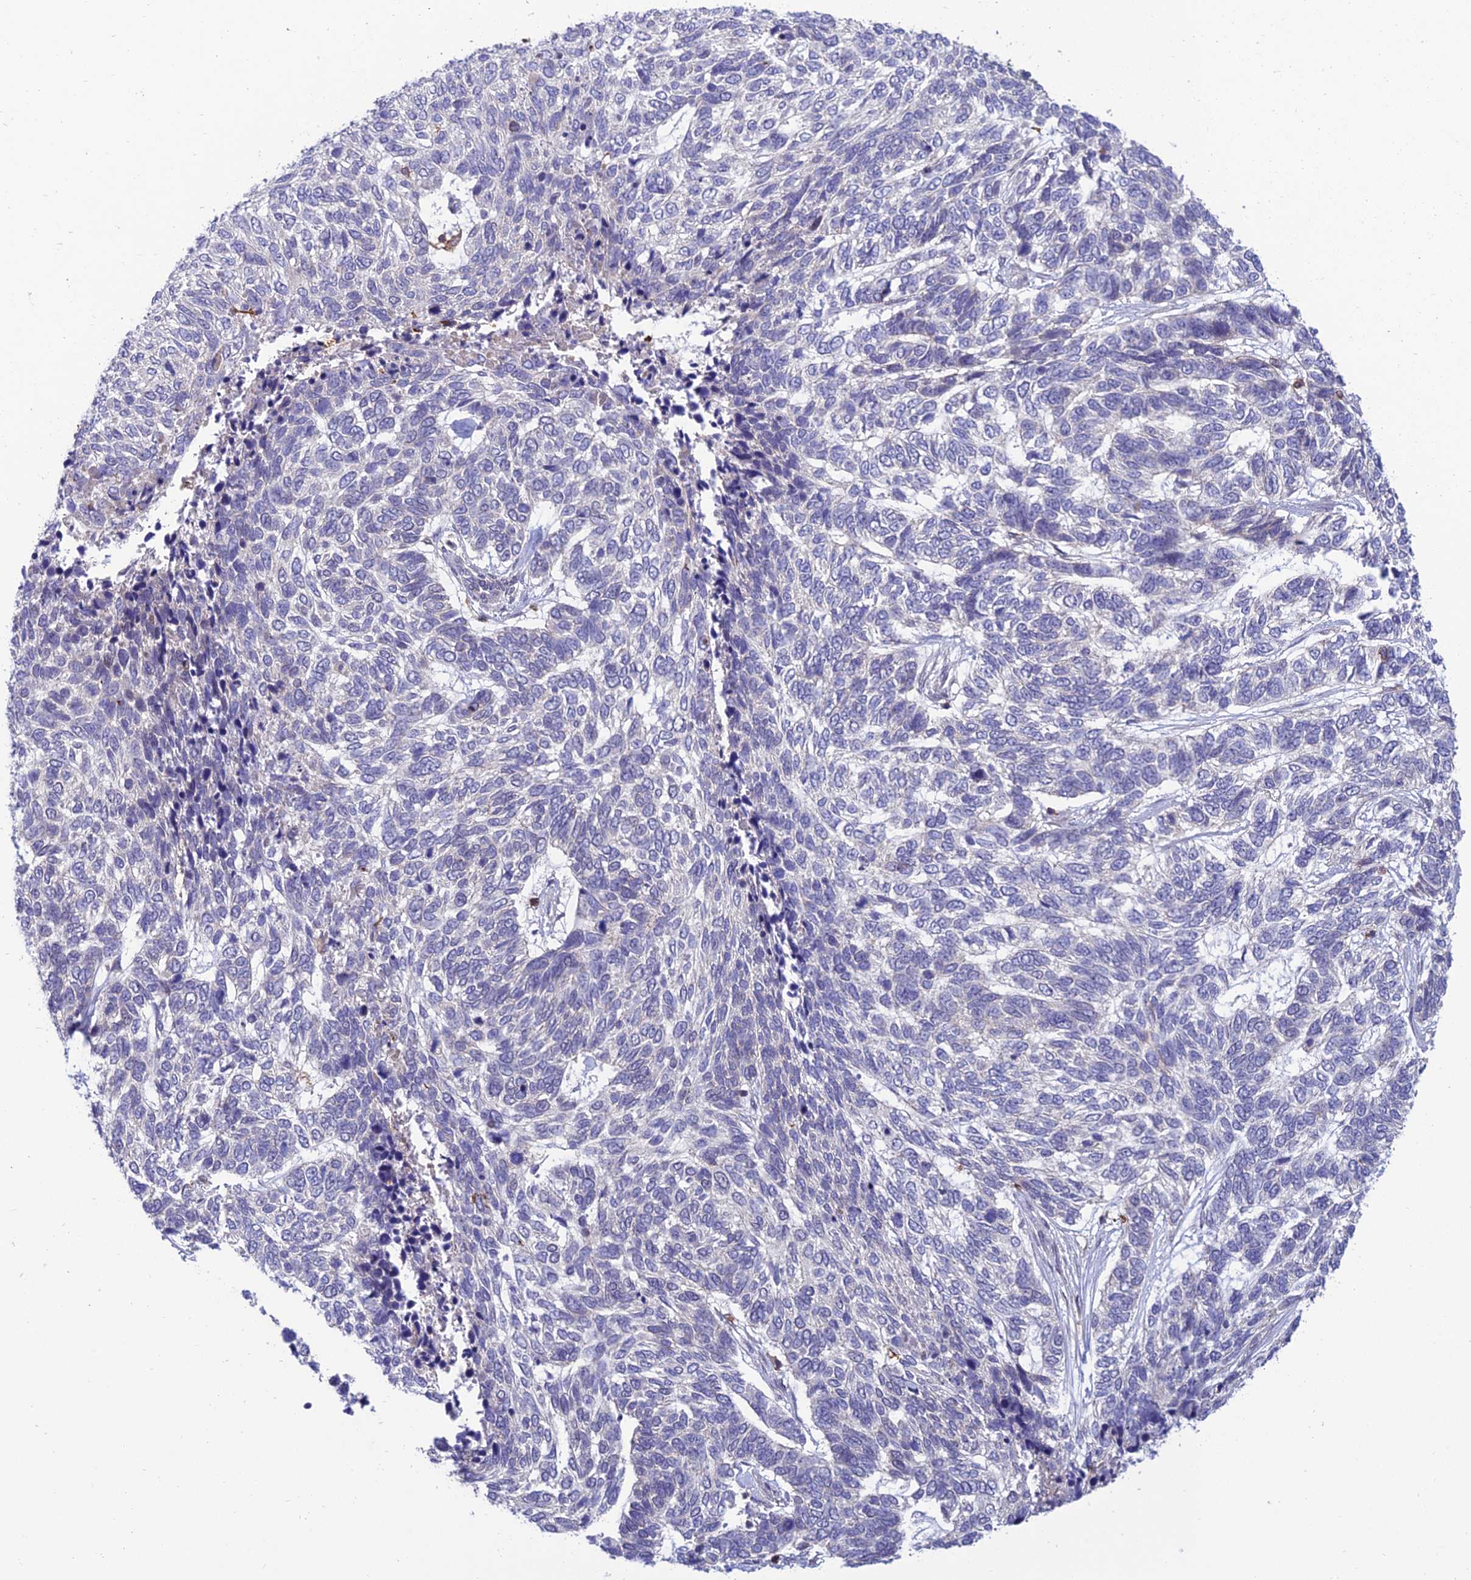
{"staining": {"intensity": "negative", "quantity": "none", "location": "none"}, "tissue": "skin cancer", "cell_type": "Tumor cells", "image_type": "cancer", "snomed": [{"axis": "morphology", "description": "Basal cell carcinoma"}, {"axis": "topography", "description": "Skin"}], "caption": "A micrograph of human skin cancer is negative for staining in tumor cells. The staining was performed using DAB to visualize the protein expression in brown, while the nuclei were stained in blue with hematoxylin (Magnification: 20x).", "gene": "FAM76A", "patient": {"sex": "female", "age": 65}}